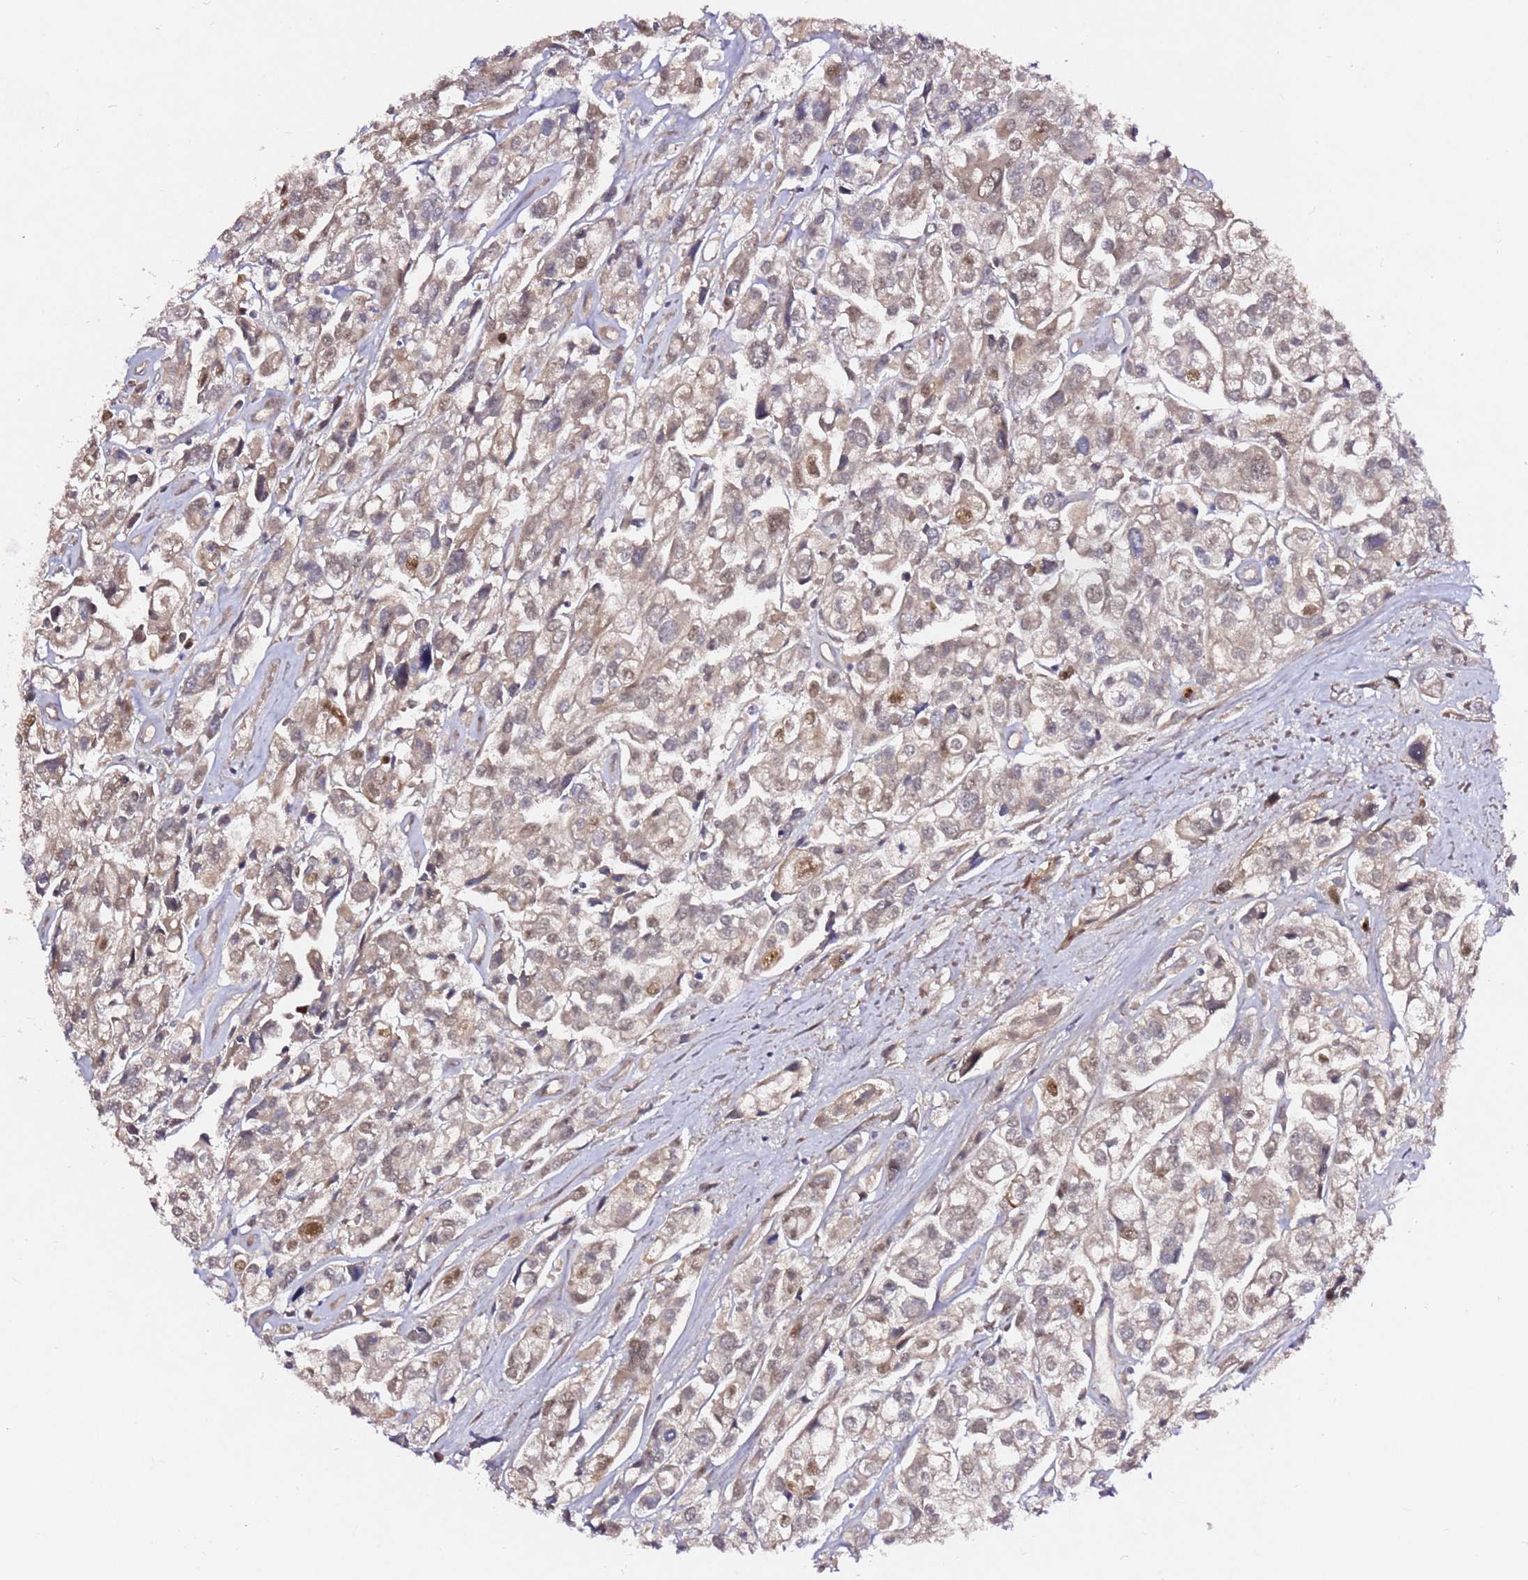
{"staining": {"intensity": "weak", "quantity": ">75%", "location": "cytoplasmic/membranous"}, "tissue": "urothelial cancer", "cell_type": "Tumor cells", "image_type": "cancer", "snomed": [{"axis": "morphology", "description": "Urothelial carcinoma, High grade"}, {"axis": "topography", "description": "Urinary bladder"}], "caption": "Protein expression analysis of human urothelial cancer reveals weak cytoplasmic/membranous staining in approximately >75% of tumor cells.", "gene": "ALG11", "patient": {"sex": "male", "age": 67}}